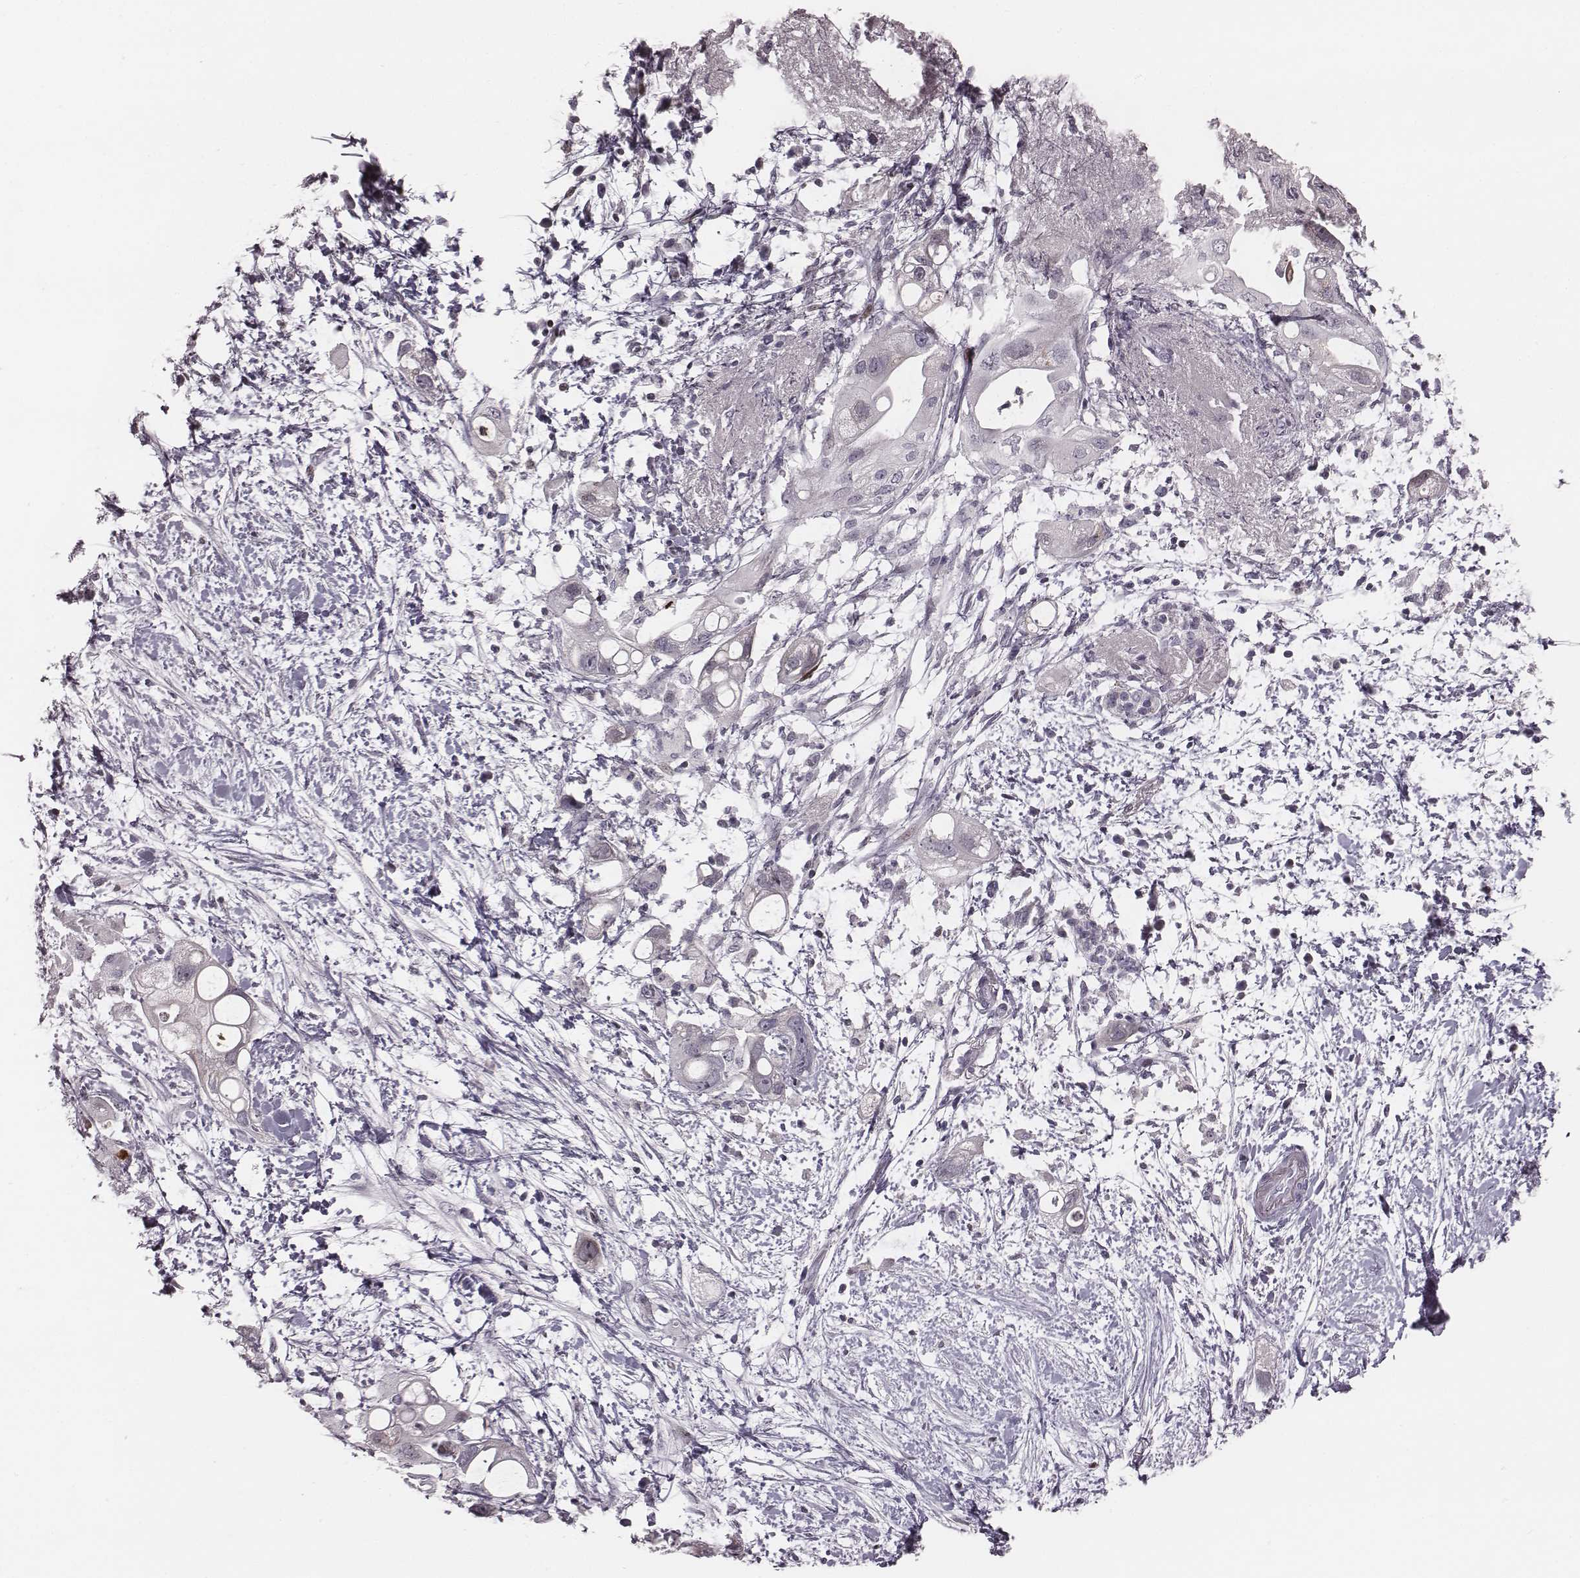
{"staining": {"intensity": "negative", "quantity": "none", "location": "none"}, "tissue": "pancreatic cancer", "cell_type": "Tumor cells", "image_type": "cancer", "snomed": [{"axis": "morphology", "description": "Adenocarcinoma, NOS"}, {"axis": "topography", "description": "Pancreas"}], "caption": "Tumor cells are negative for brown protein staining in pancreatic cancer. The staining was performed using DAB (3,3'-diaminobenzidine) to visualize the protein expression in brown, while the nuclei were stained in blue with hematoxylin (Magnification: 20x).", "gene": "NDC1", "patient": {"sex": "female", "age": 72}}